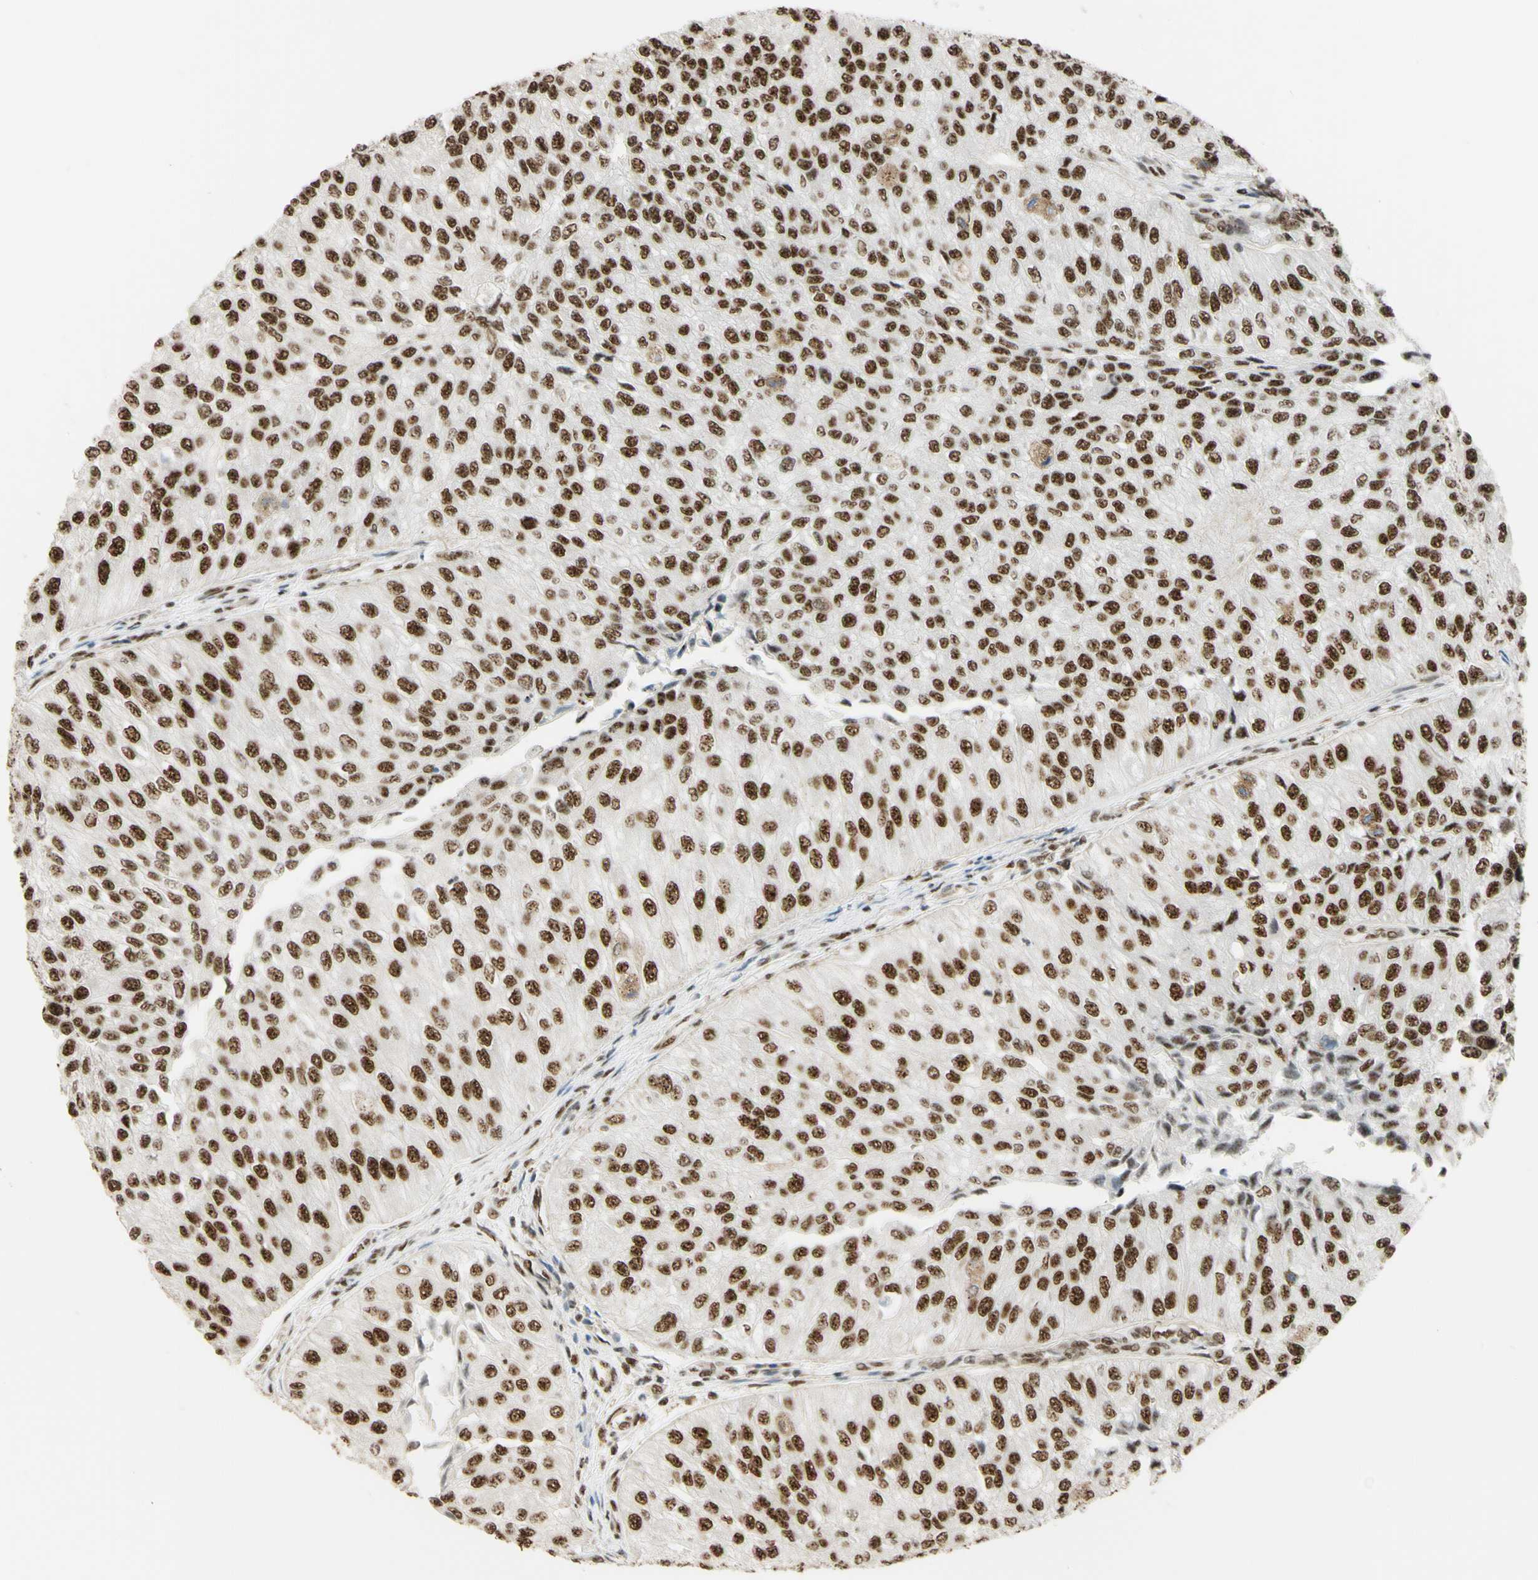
{"staining": {"intensity": "strong", "quantity": ">75%", "location": "nuclear"}, "tissue": "urothelial cancer", "cell_type": "Tumor cells", "image_type": "cancer", "snomed": [{"axis": "morphology", "description": "Urothelial carcinoma, High grade"}, {"axis": "topography", "description": "Kidney"}, {"axis": "topography", "description": "Urinary bladder"}], "caption": "Human urothelial carcinoma (high-grade) stained with a brown dye displays strong nuclear positive expression in approximately >75% of tumor cells.", "gene": "SAP18", "patient": {"sex": "male", "age": 77}}